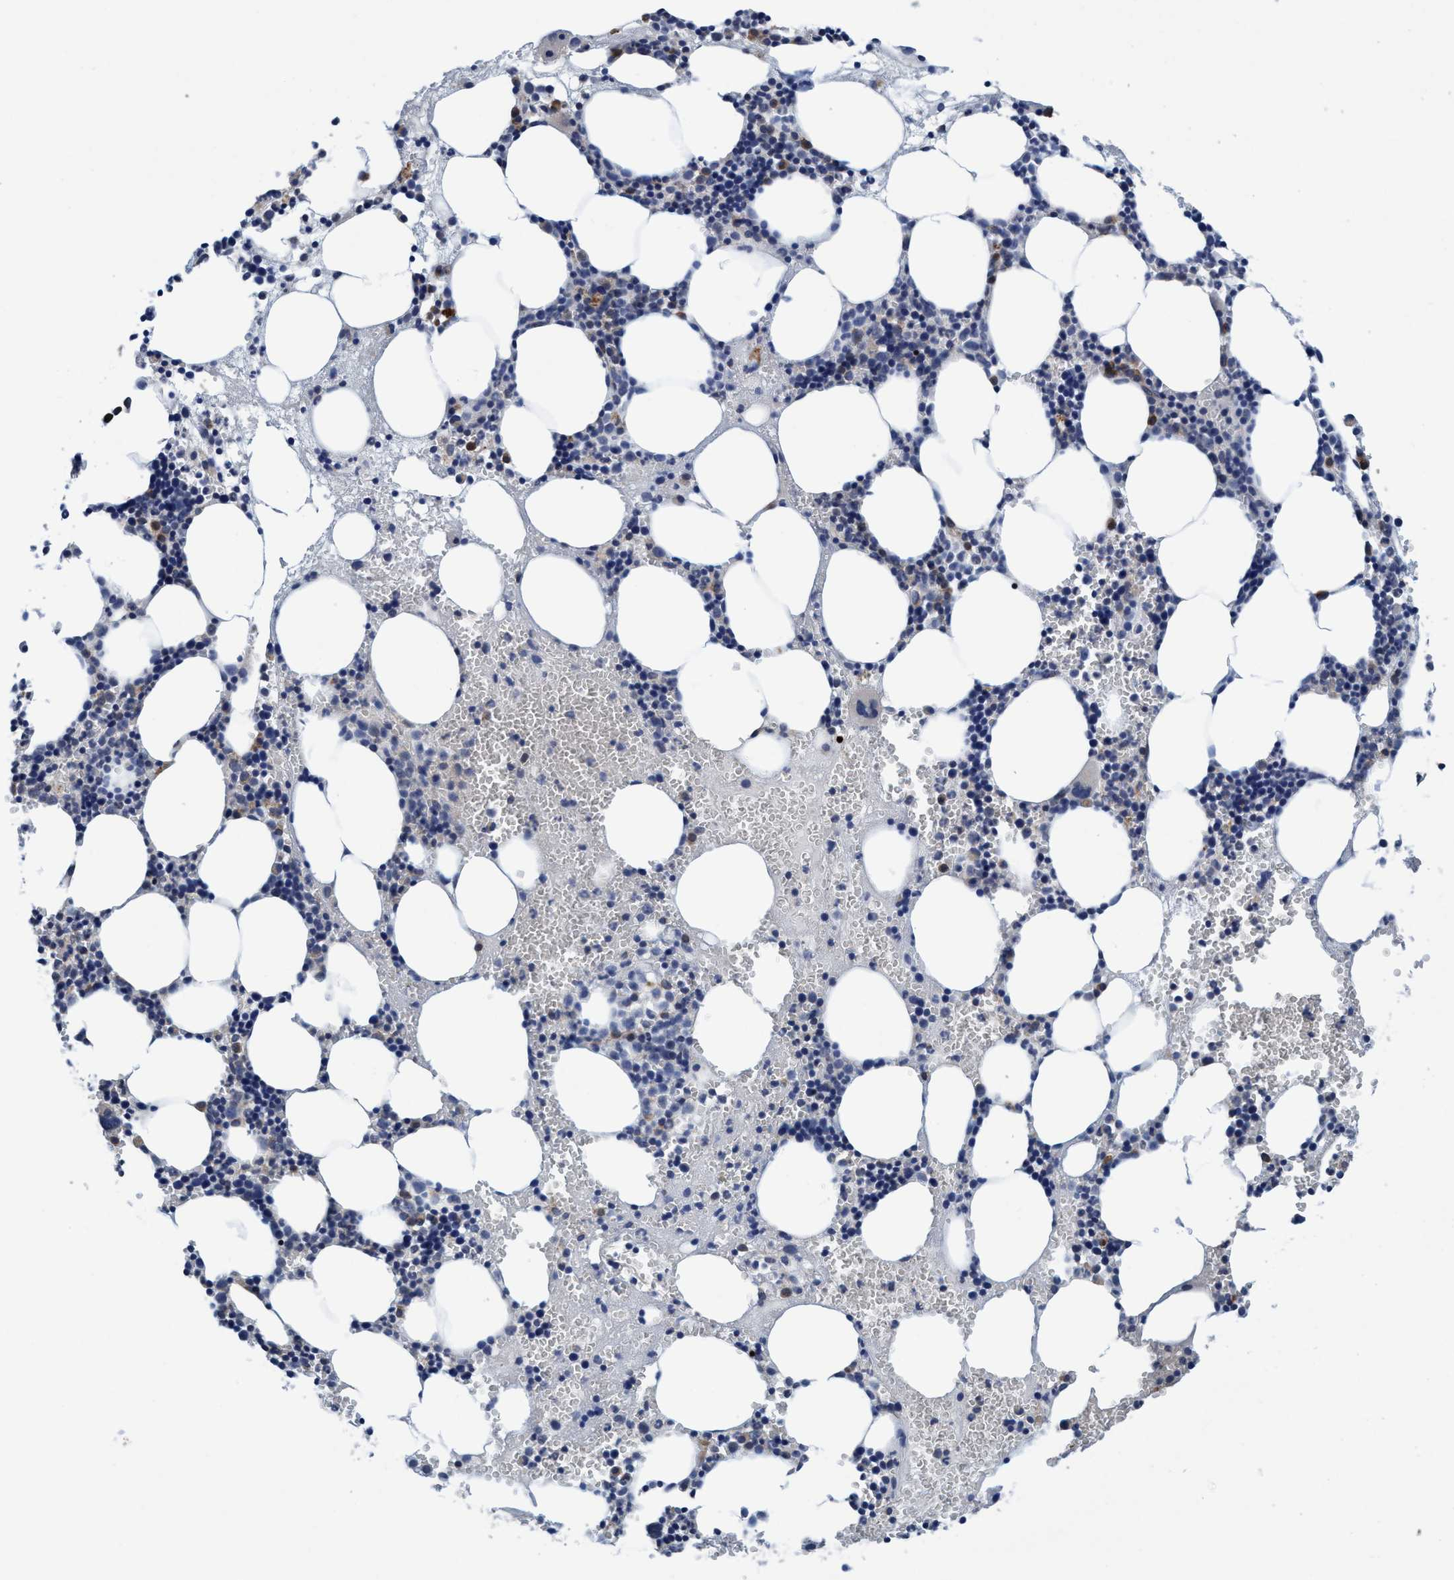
{"staining": {"intensity": "strong", "quantity": "<25%", "location": "cytoplasmic/membranous"}, "tissue": "bone marrow", "cell_type": "Hematopoietic cells", "image_type": "normal", "snomed": [{"axis": "morphology", "description": "Normal tissue, NOS"}, {"axis": "morphology", "description": "Inflammation, NOS"}, {"axis": "topography", "description": "Bone marrow"}], "caption": "This is a histology image of IHC staining of benign bone marrow, which shows strong expression in the cytoplasmic/membranous of hematopoietic cells.", "gene": "ENDOG", "patient": {"sex": "female", "age": 67}}